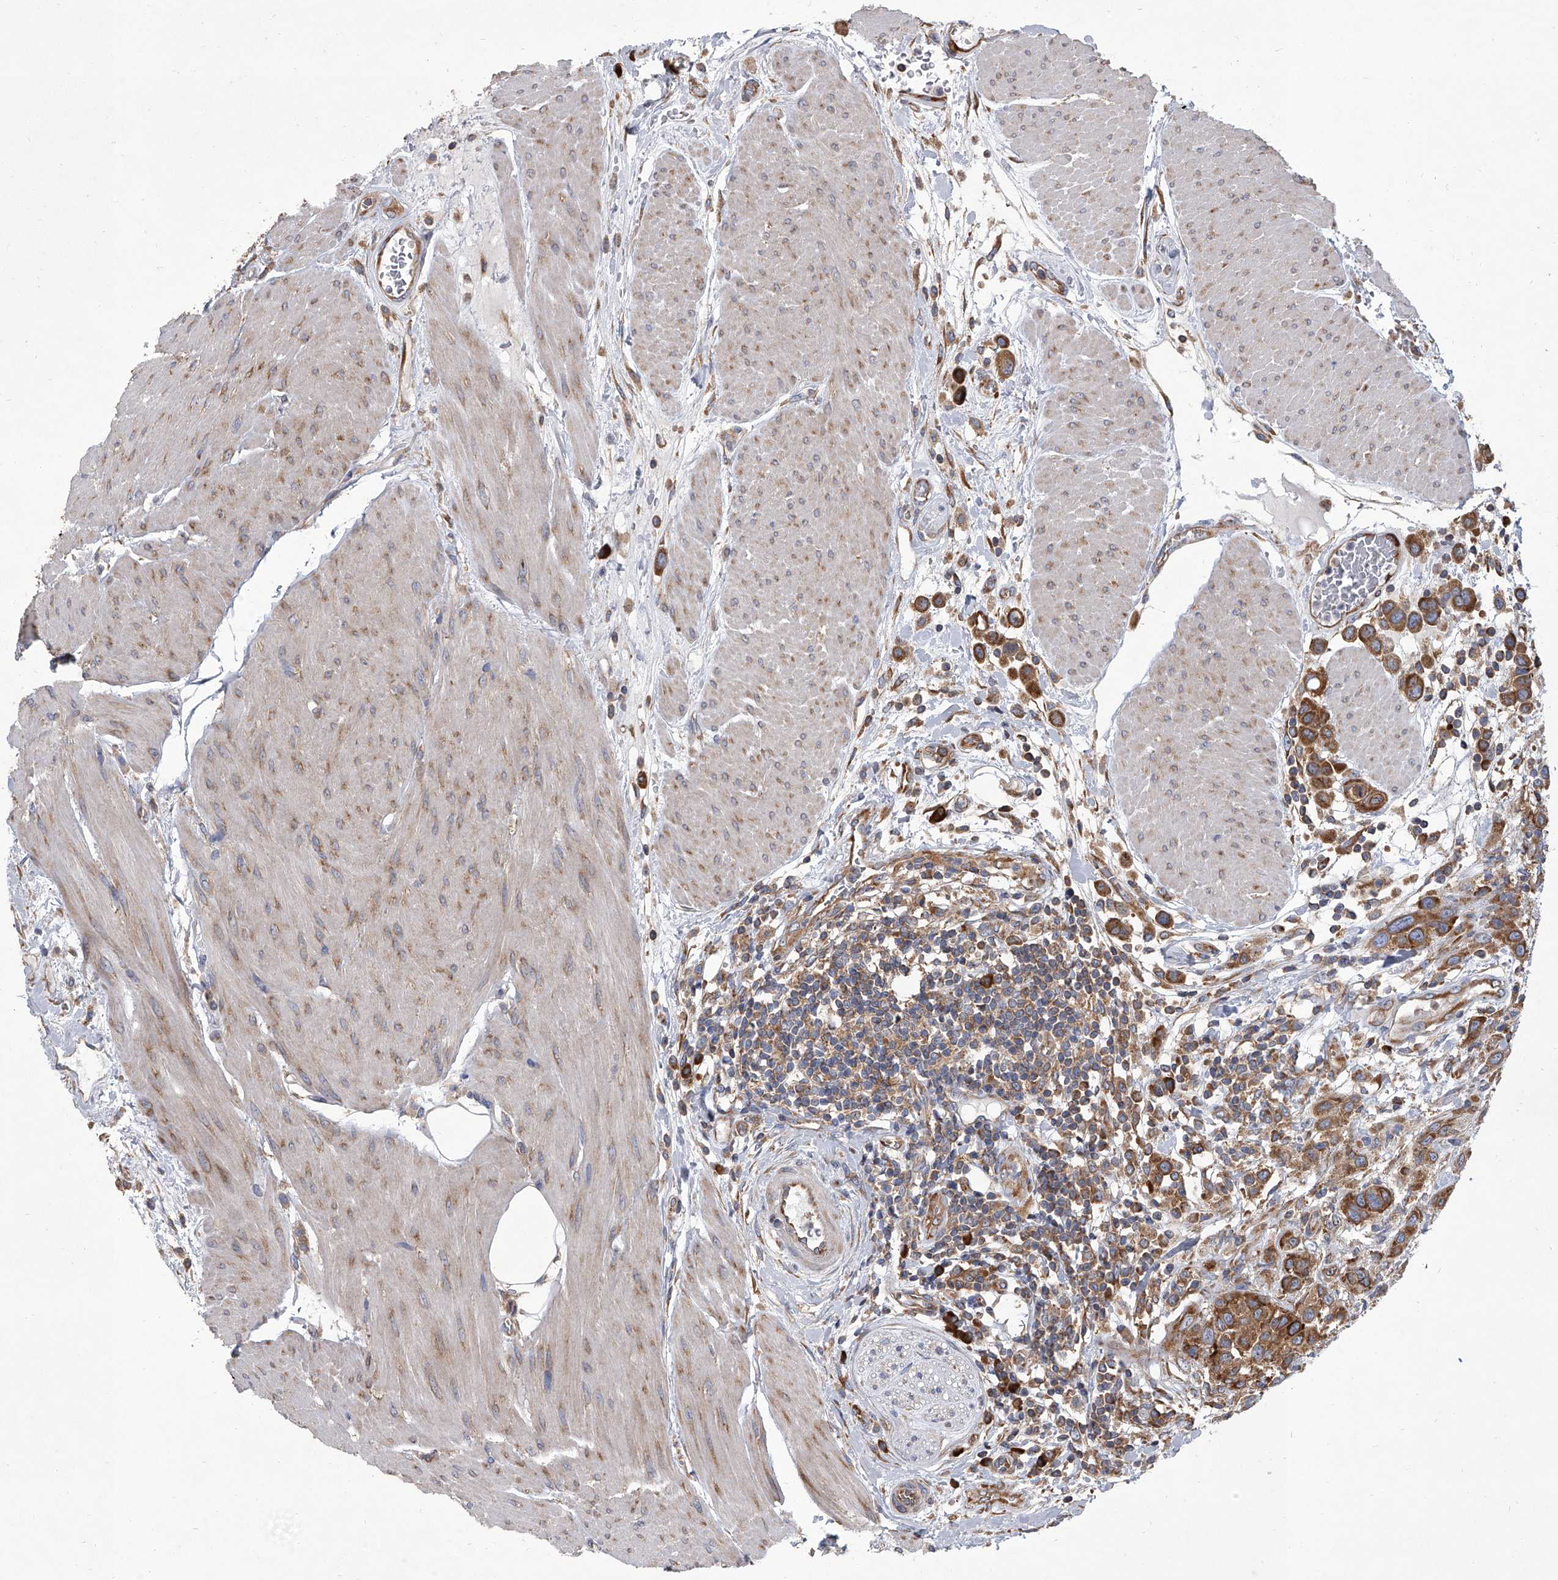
{"staining": {"intensity": "moderate", "quantity": ">75%", "location": "cytoplasmic/membranous"}, "tissue": "urothelial cancer", "cell_type": "Tumor cells", "image_type": "cancer", "snomed": [{"axis": "morphology", "description": "Urothelial carcinoma, High grade"}, {"axis": "topography", "description": "Urinary bladder"}], "caption": "Protein expression analysis of urothelial cancer demonstrates moderate cytoplasmic/membranous staining in approximately >75% of tumor cells.", "gene": "EIF2S2", "patient": {"sex": "male", "age": 50}}